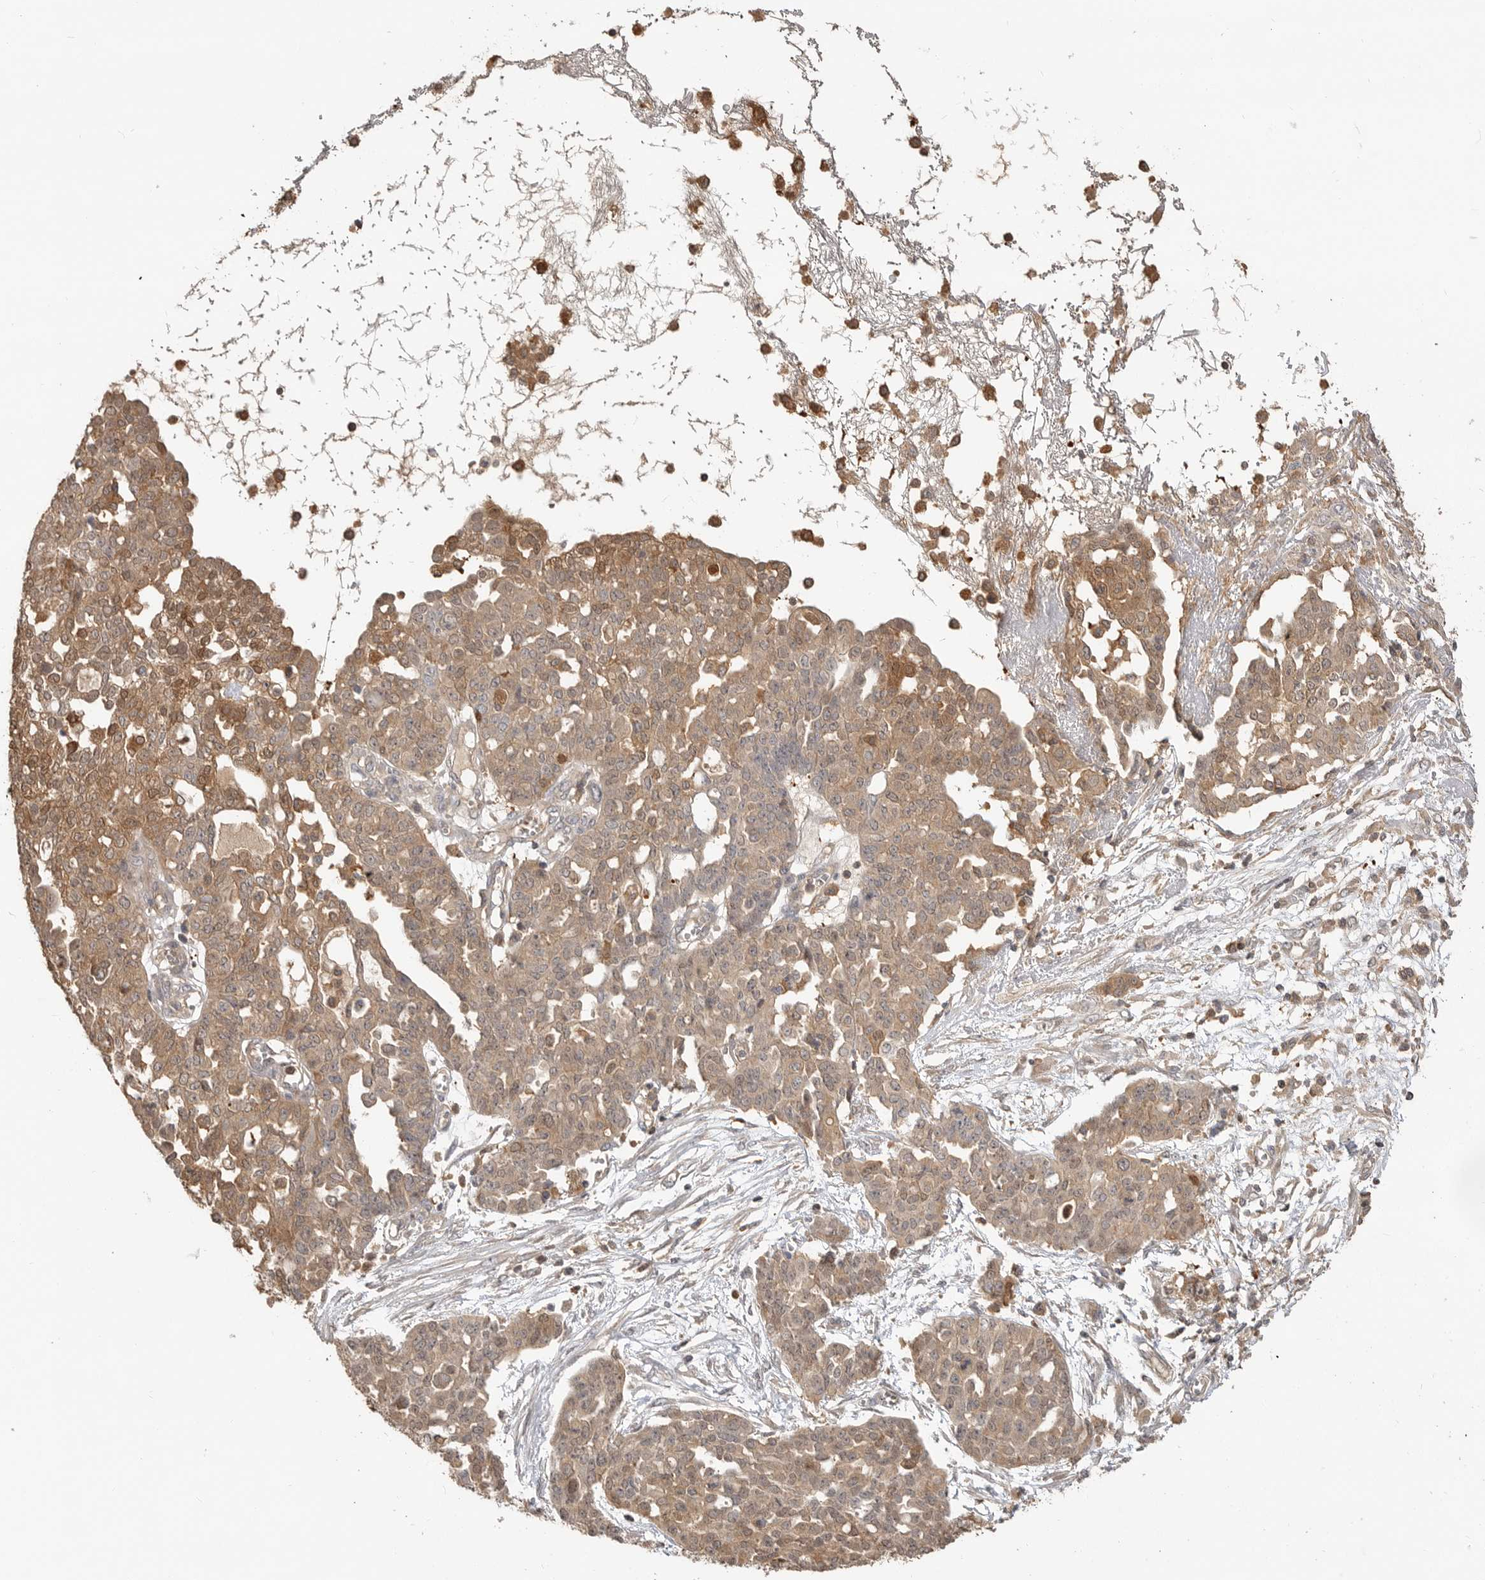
{"staining": {"intensity": "moderate", "quantity": ">75%", "location": "cytoplasmic/membranous"}, "tissue": "ovarian cancer", "cell_type": "Tumor cells", "image_type": "cancer", "snomed": [{"axis": "morphology", "description": "Cystadenocarcinoma, serous, NOS"}, {"axis": "topography", "description": "Soft tissue"}, {"axis": "topography", "description": "Ovary"}], "caption": "A histopathology image of human ovarian cancer stained for a protein displays moderate cytoplasmic/membranous brown staining in tumor cells.", "gene": "CLDN12", "patient": {"sex": "female", "age": 57}}